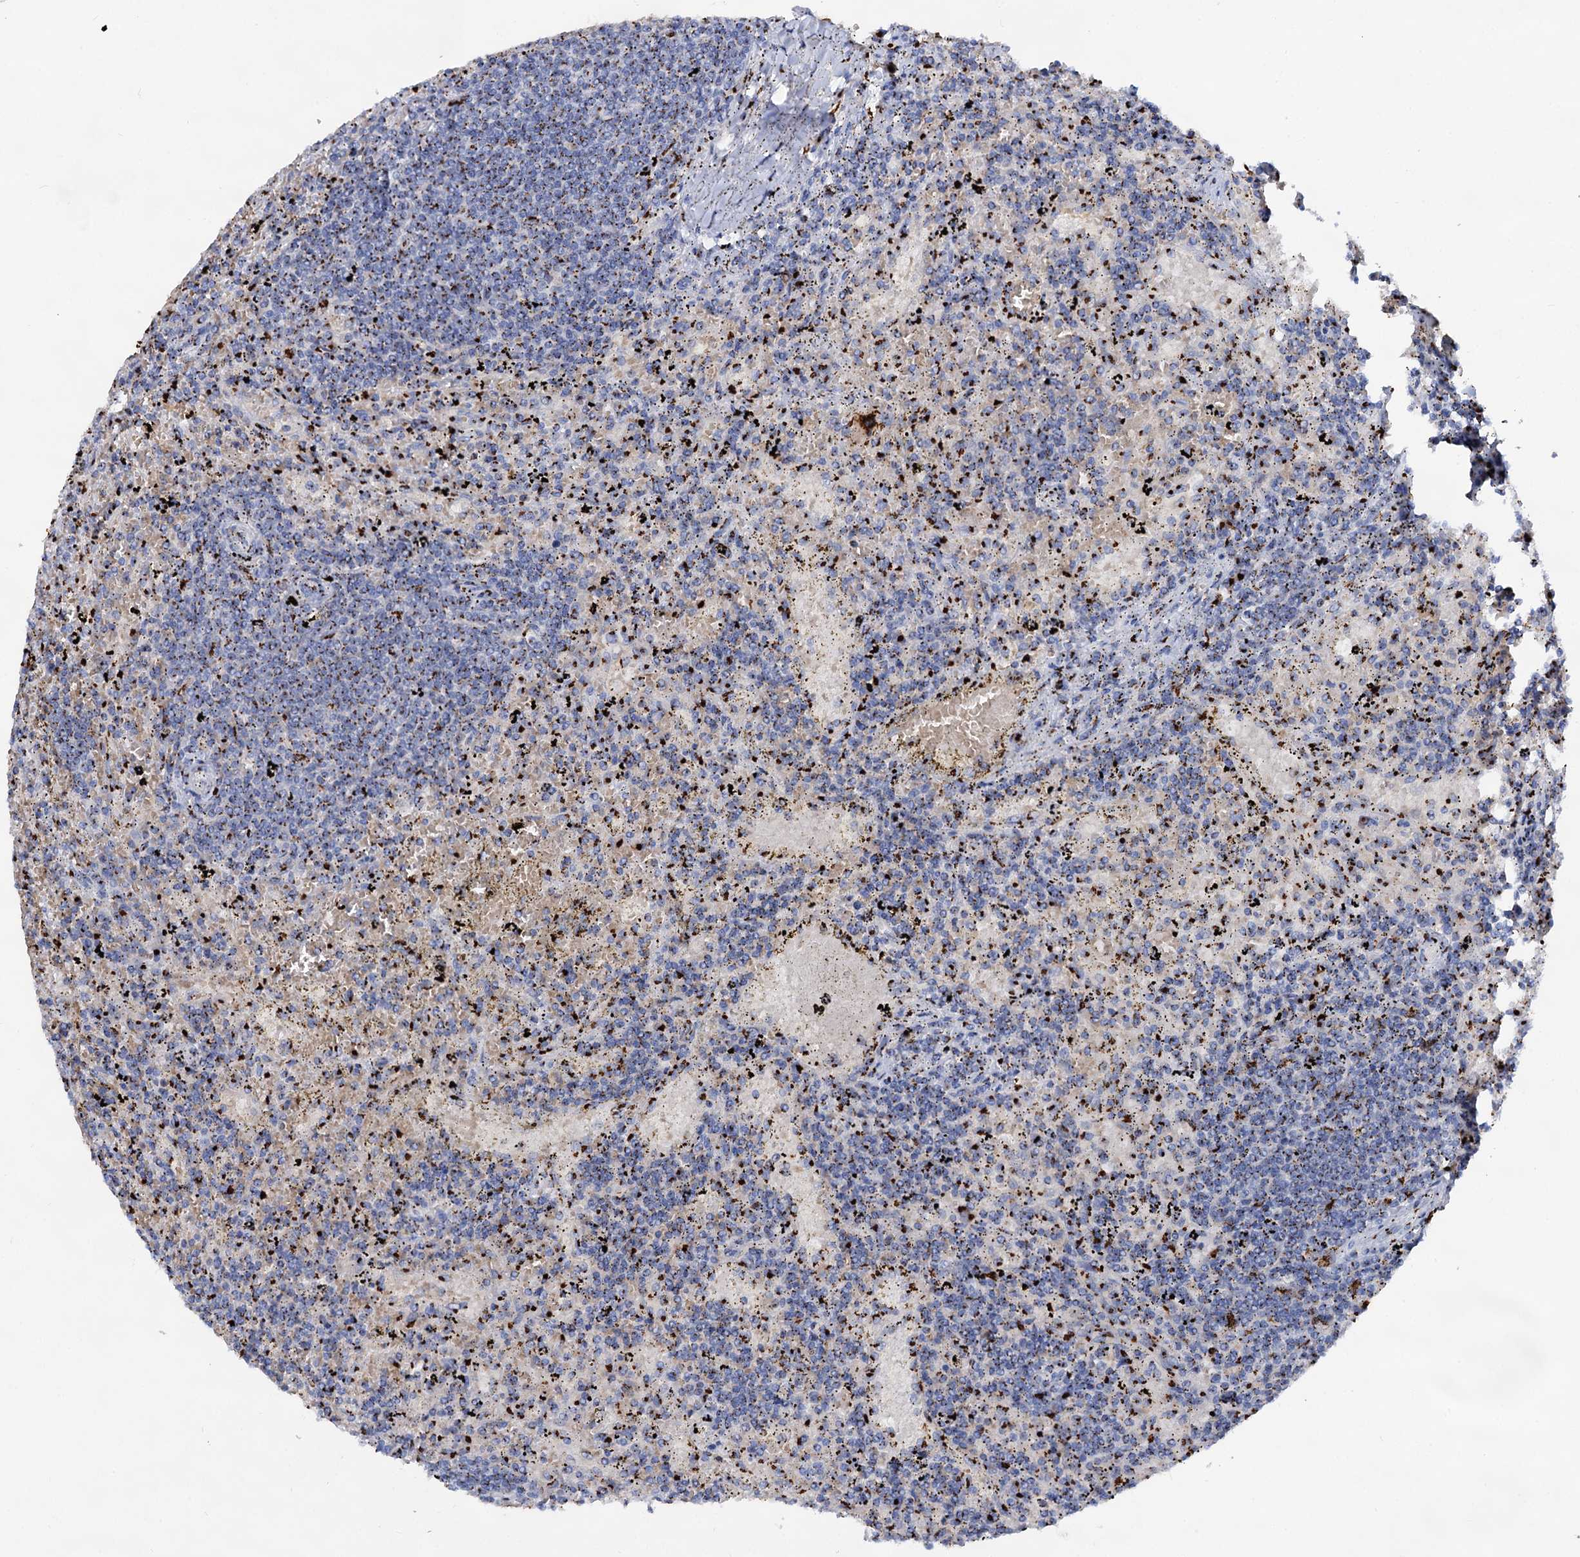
{"staining": {"intensity": "strong", "quantity": "25%-75%", "location": "cytoplasmic/membranous"}, "tissue": "lymphoma", "cell_type": "Tumor cells", "image_type": "cancer", "snomed": [{"axis": "morphology", "description": "Malignant lymphoma, non-Hodgkin's type, Low grade"}, {"axis": "topography", "description": "Spleen"}], "caption": "Lymphoma stained for a protein (brown) shows strong cytoplasmic/membranous positive staining in about 25%-75% of tumor cells.", "gene": "TM9SF3", "patient": {"sex": "male", "age": 76}}